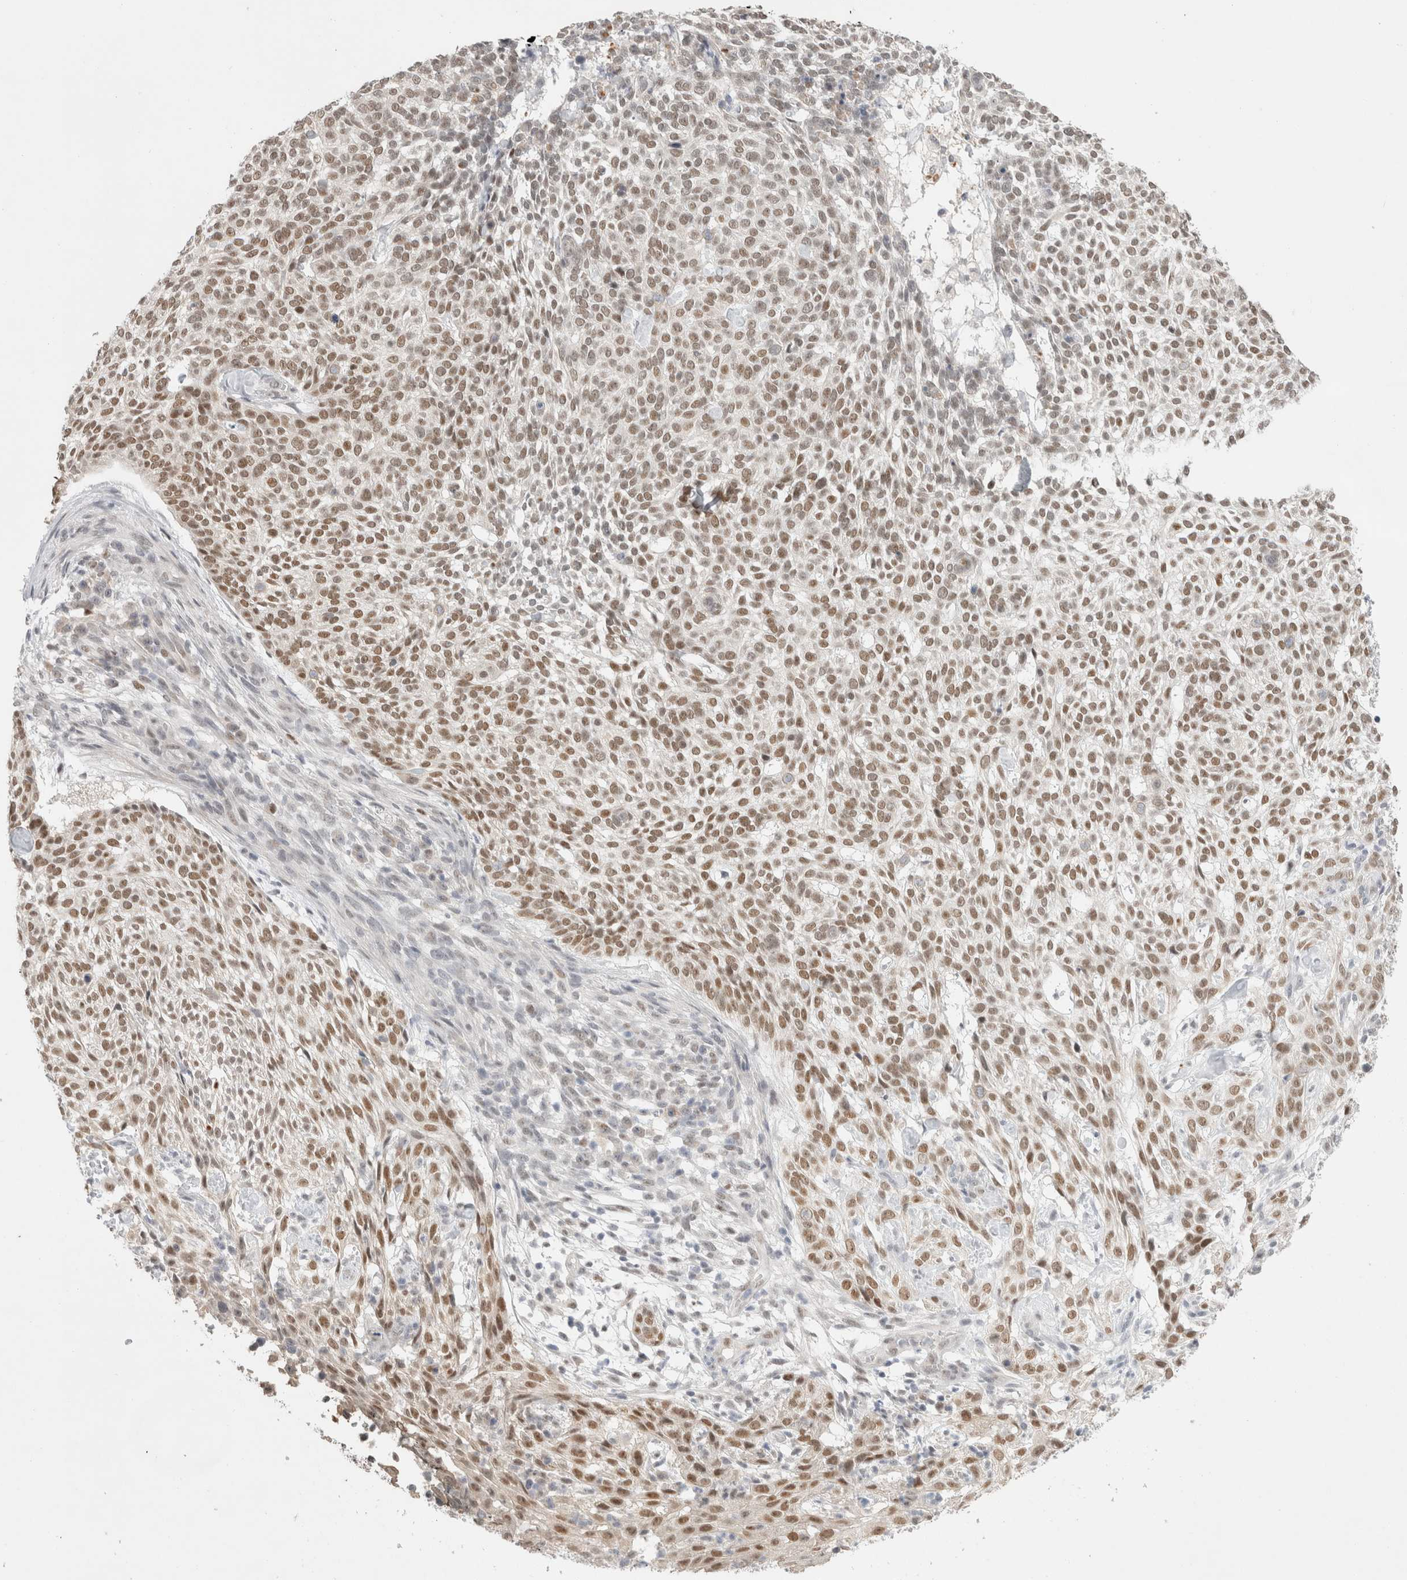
{"staining": {"intensity": "moderate", "quantity": ">75%", "location": "nuclear"}, "tissue": "skin cancer", "cell_type": "Tumor cells", "image_type": "cancer", "snomed": [{"axis": "morphology", "description": "Basal cell carcinoma"}, {"axis": "topography", "description": "Skin"}], "caption": "Protein expression analysis of human skin basal cell carcinoma reveals moderate nuclear expression in about >75% of tumor cells.", "gene": "RECQL4", "patient": {"sex": "female", "age": 64}}